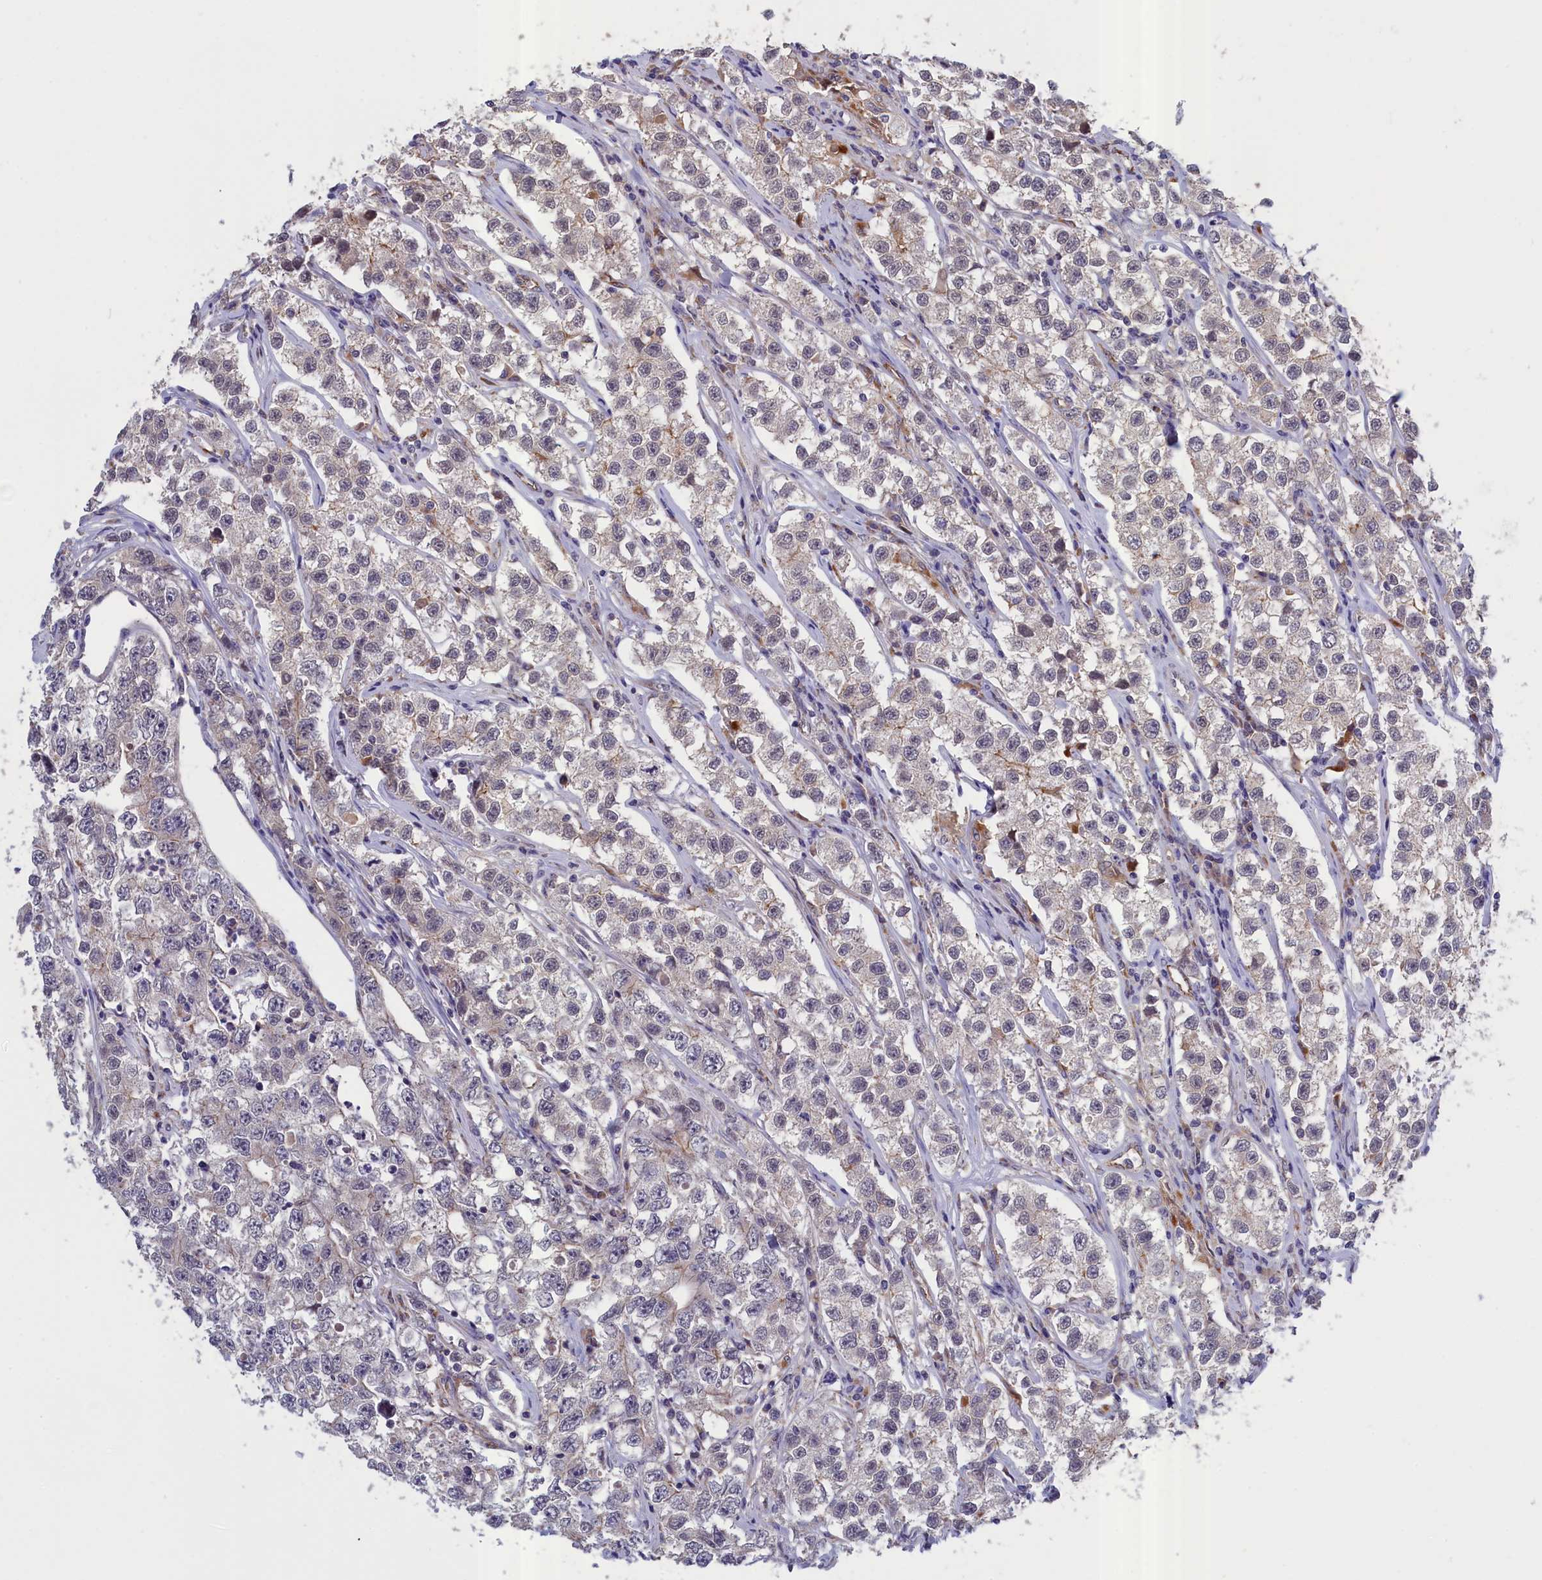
{"staining": {"intensity": "negative", "quantity": "none", "location": "none"}, "tissue": "testis cancer", "cell_type": "Tumor cells", "image_type": "cancer", "snomed": [{"axis": "morphology", "description": "Seminoma, NOS"}, {"axis": "morphology", "description": "Carcinoma, Embryonal, NOS"}, {"axis": "topography", "description": "Testis"}], "caption": "DAB (3,3'-diaminobenzidine) immunohistochemical staining of testis cancer demonstrates no significant staining in tumor cells.", "gene": "COL19A1", "patient": {"sex": "male", "age": 43}}